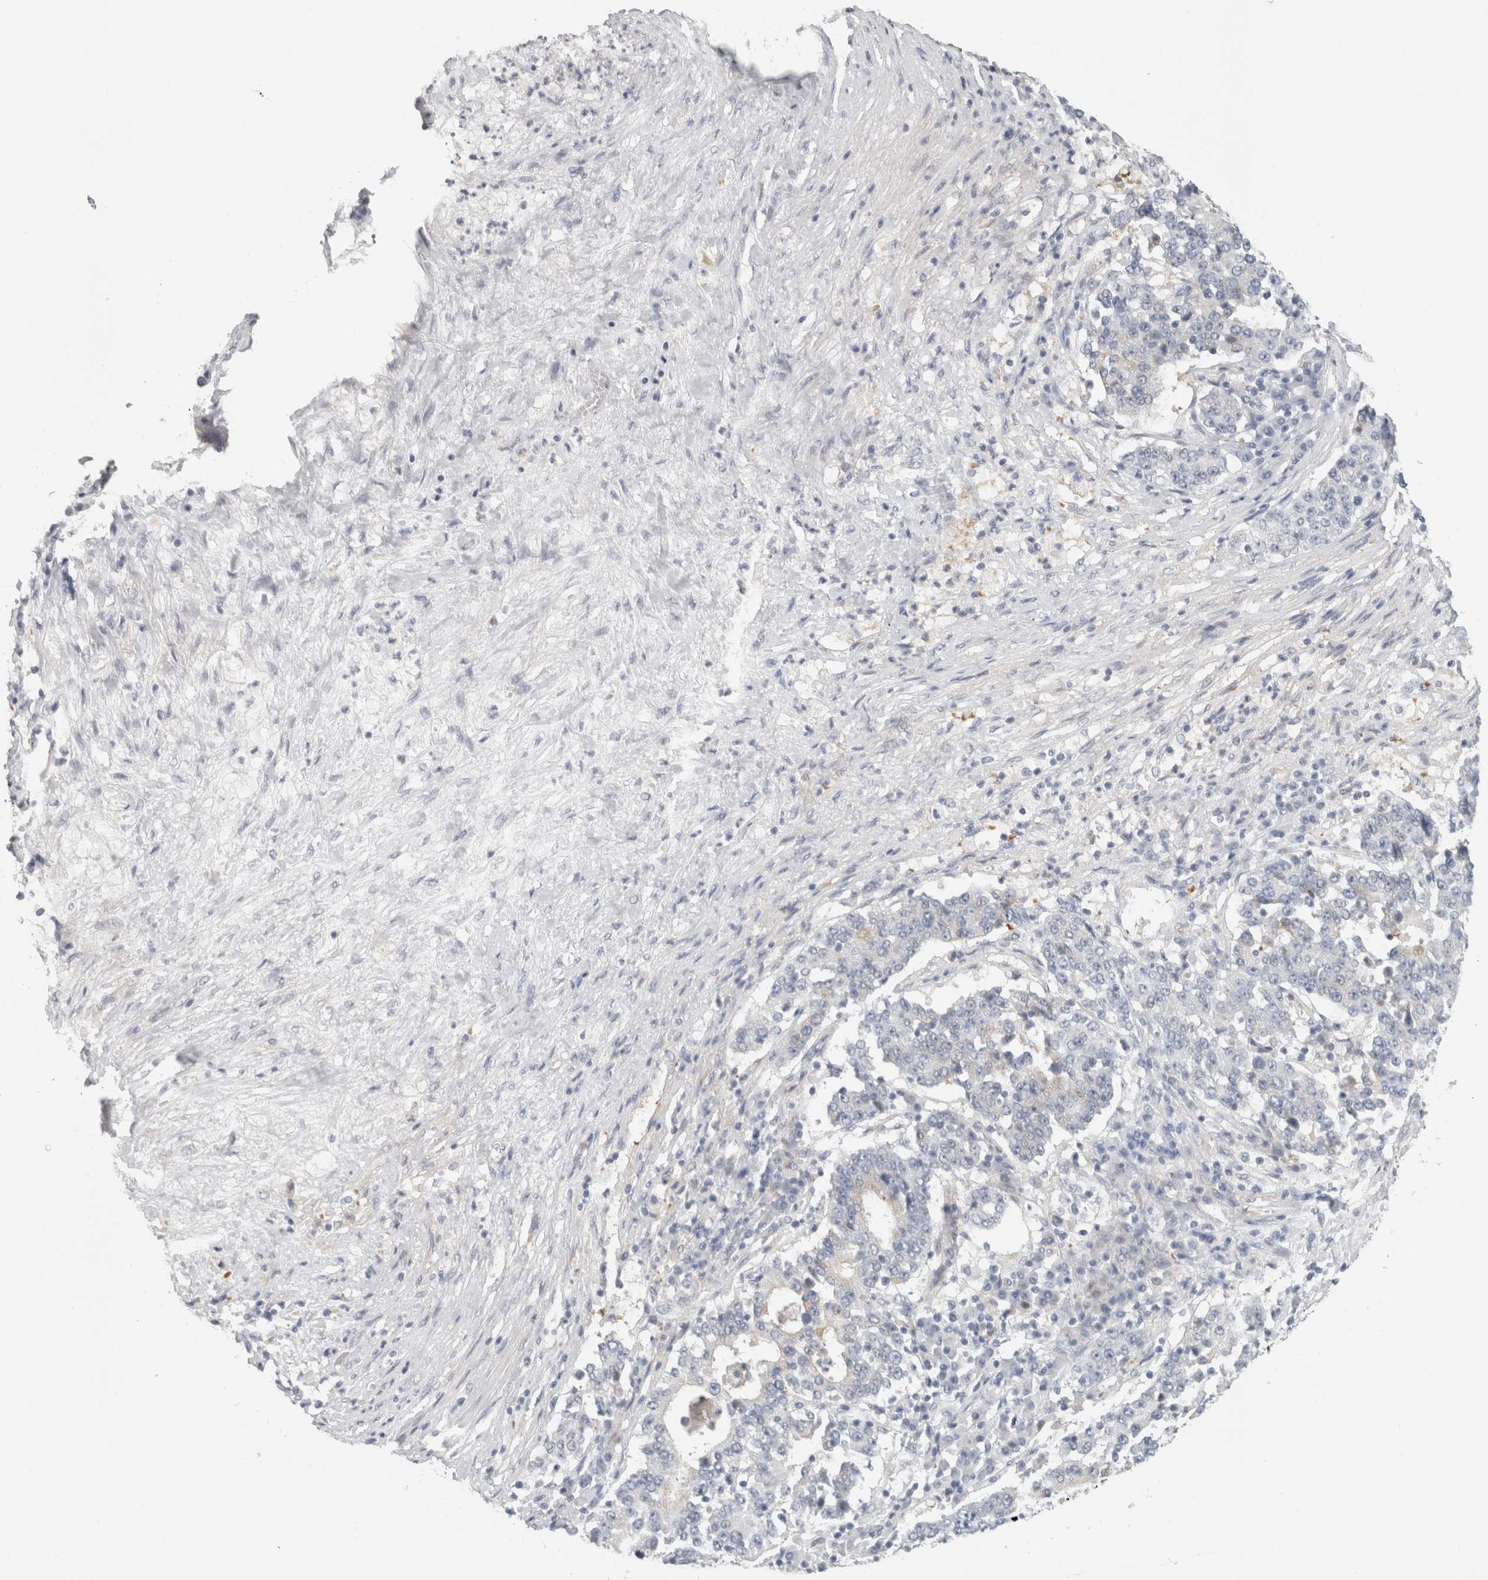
{"staining": {"intensity": "negative", "quantity": "none", "location": "none"}, "tissue": "stomach cancer", "cell_type": "Tumor cells", "image_type": "cancer", "snomed": [{"axis": "morphology", "description": "Adenocarcinoma, NOS"}, {"axis": "topography", "description": "Stomach"}], "caption": "Stomach cancer (adenocarcinoma) stained for a protein using immunohistochemistry demonstrates no expression tumor cells.", "gene": "FBLIM1", "patient": {"sex": "male", "age": 59}}